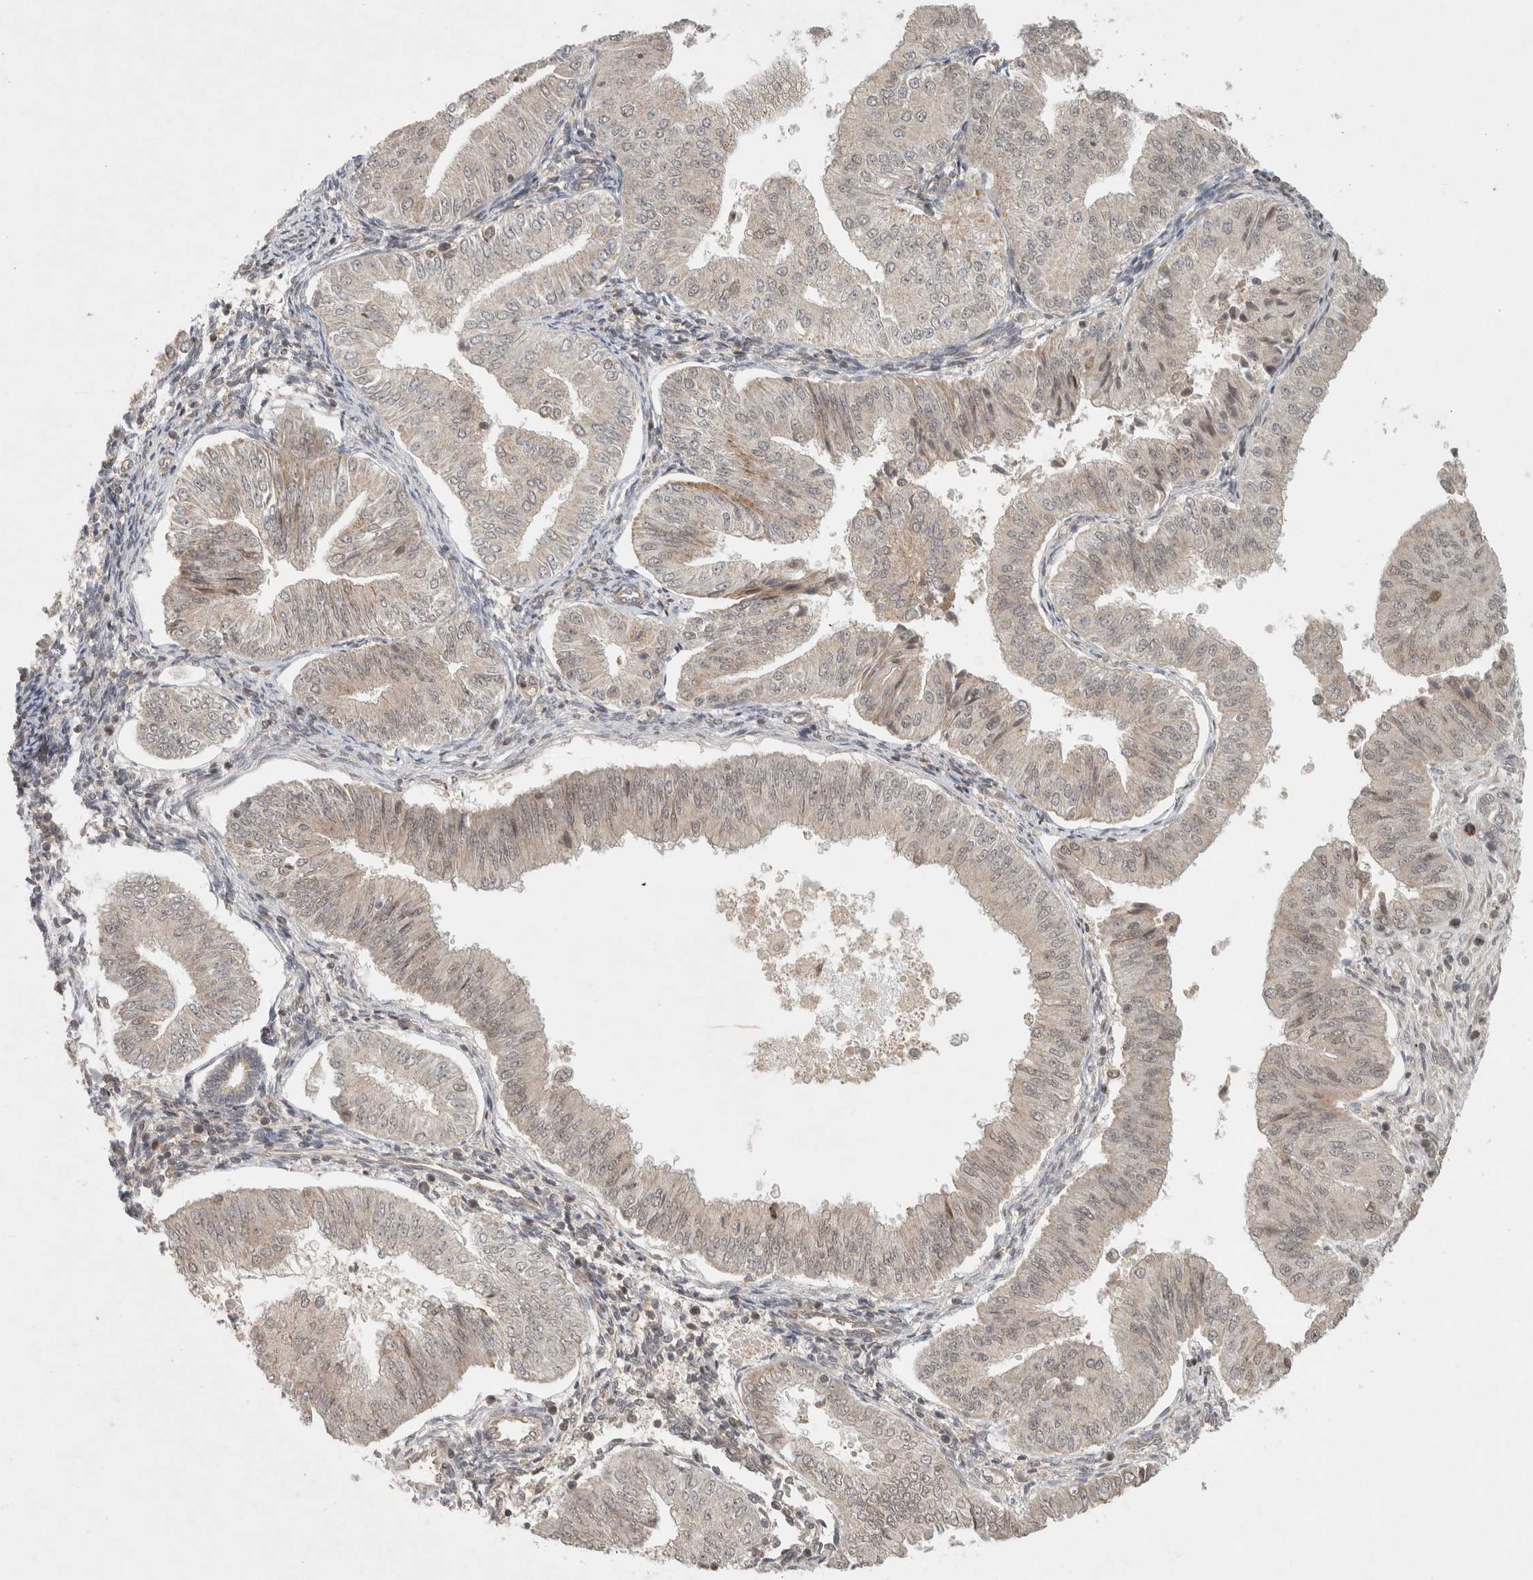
{"staining": {"intensity": "negative", "quantity": "none", "location": "none"}, "tissue": "endometrial cancer", "cell_type": "Tumor cells", "image_type": "cancer", "snomed": [{"axis": "morphology", "description": "Normal tissue, NOS"}, {"axis": "morphology", "description": "Adenocarcinoma, NOS"}, {"axis": "topography", "description": "Endometrium"}], "caption": "The histopathology image demonstrates no staining of tumor cells in adenocarcinoma (endometrial).", "gene": "CAAP1", "patient": {"sex": "female", "age": 53}}